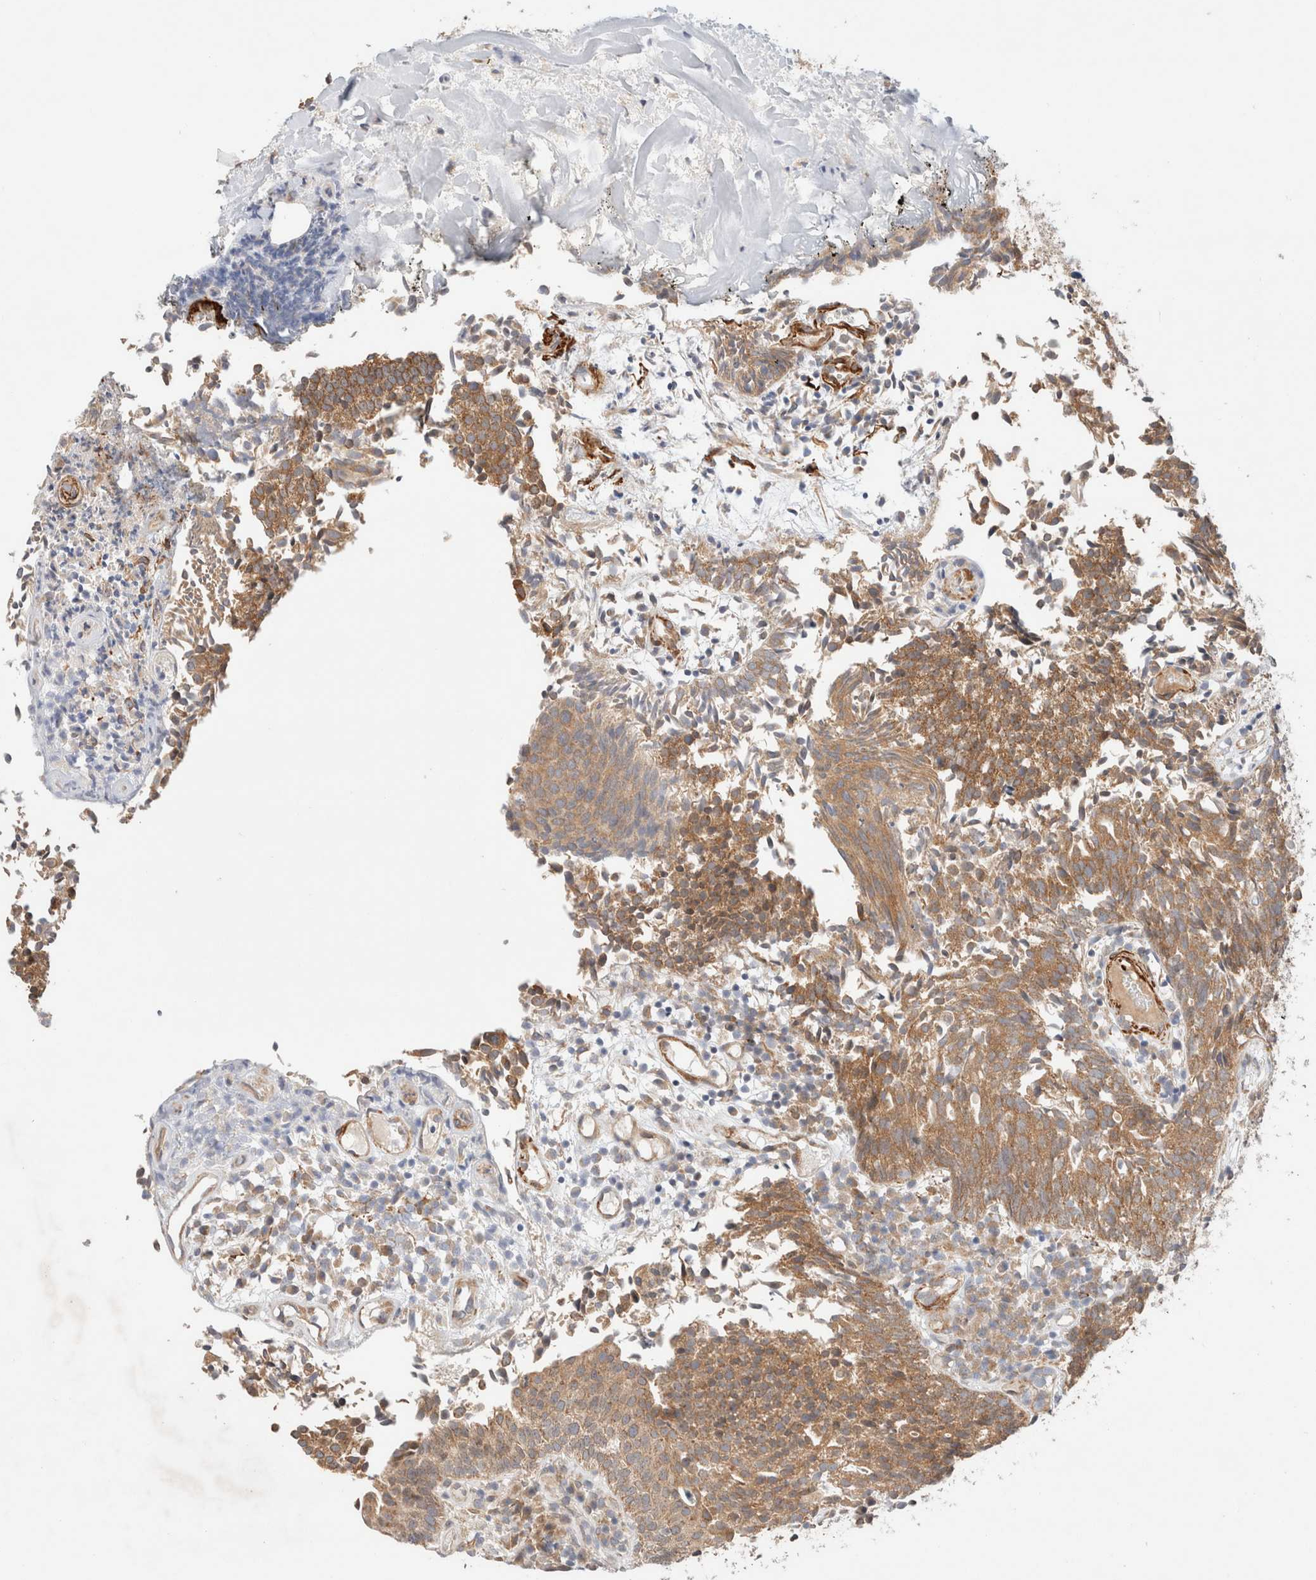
{"staining": {"intensity": "moderate", "quantity": ">75%", "location": "cytoplasmic/membranous"}, "tissue": "urothelial cancer", "cell_type": "Tumor cells", "image_type": "cancer", "snomed": [{"axis": "morphology", "description": "Urothelial carcinoma, Low grade"}, {"axis": "topography", "description": "Urinary bladder"}], "caption": "Protein expression by IHC shows moderate cytoplasmic/membranous expression in approximately >75% of tumor cells in urothelial cancer.", "gene": "RRP15", "patient": {"sex": "male", "age": 86}}